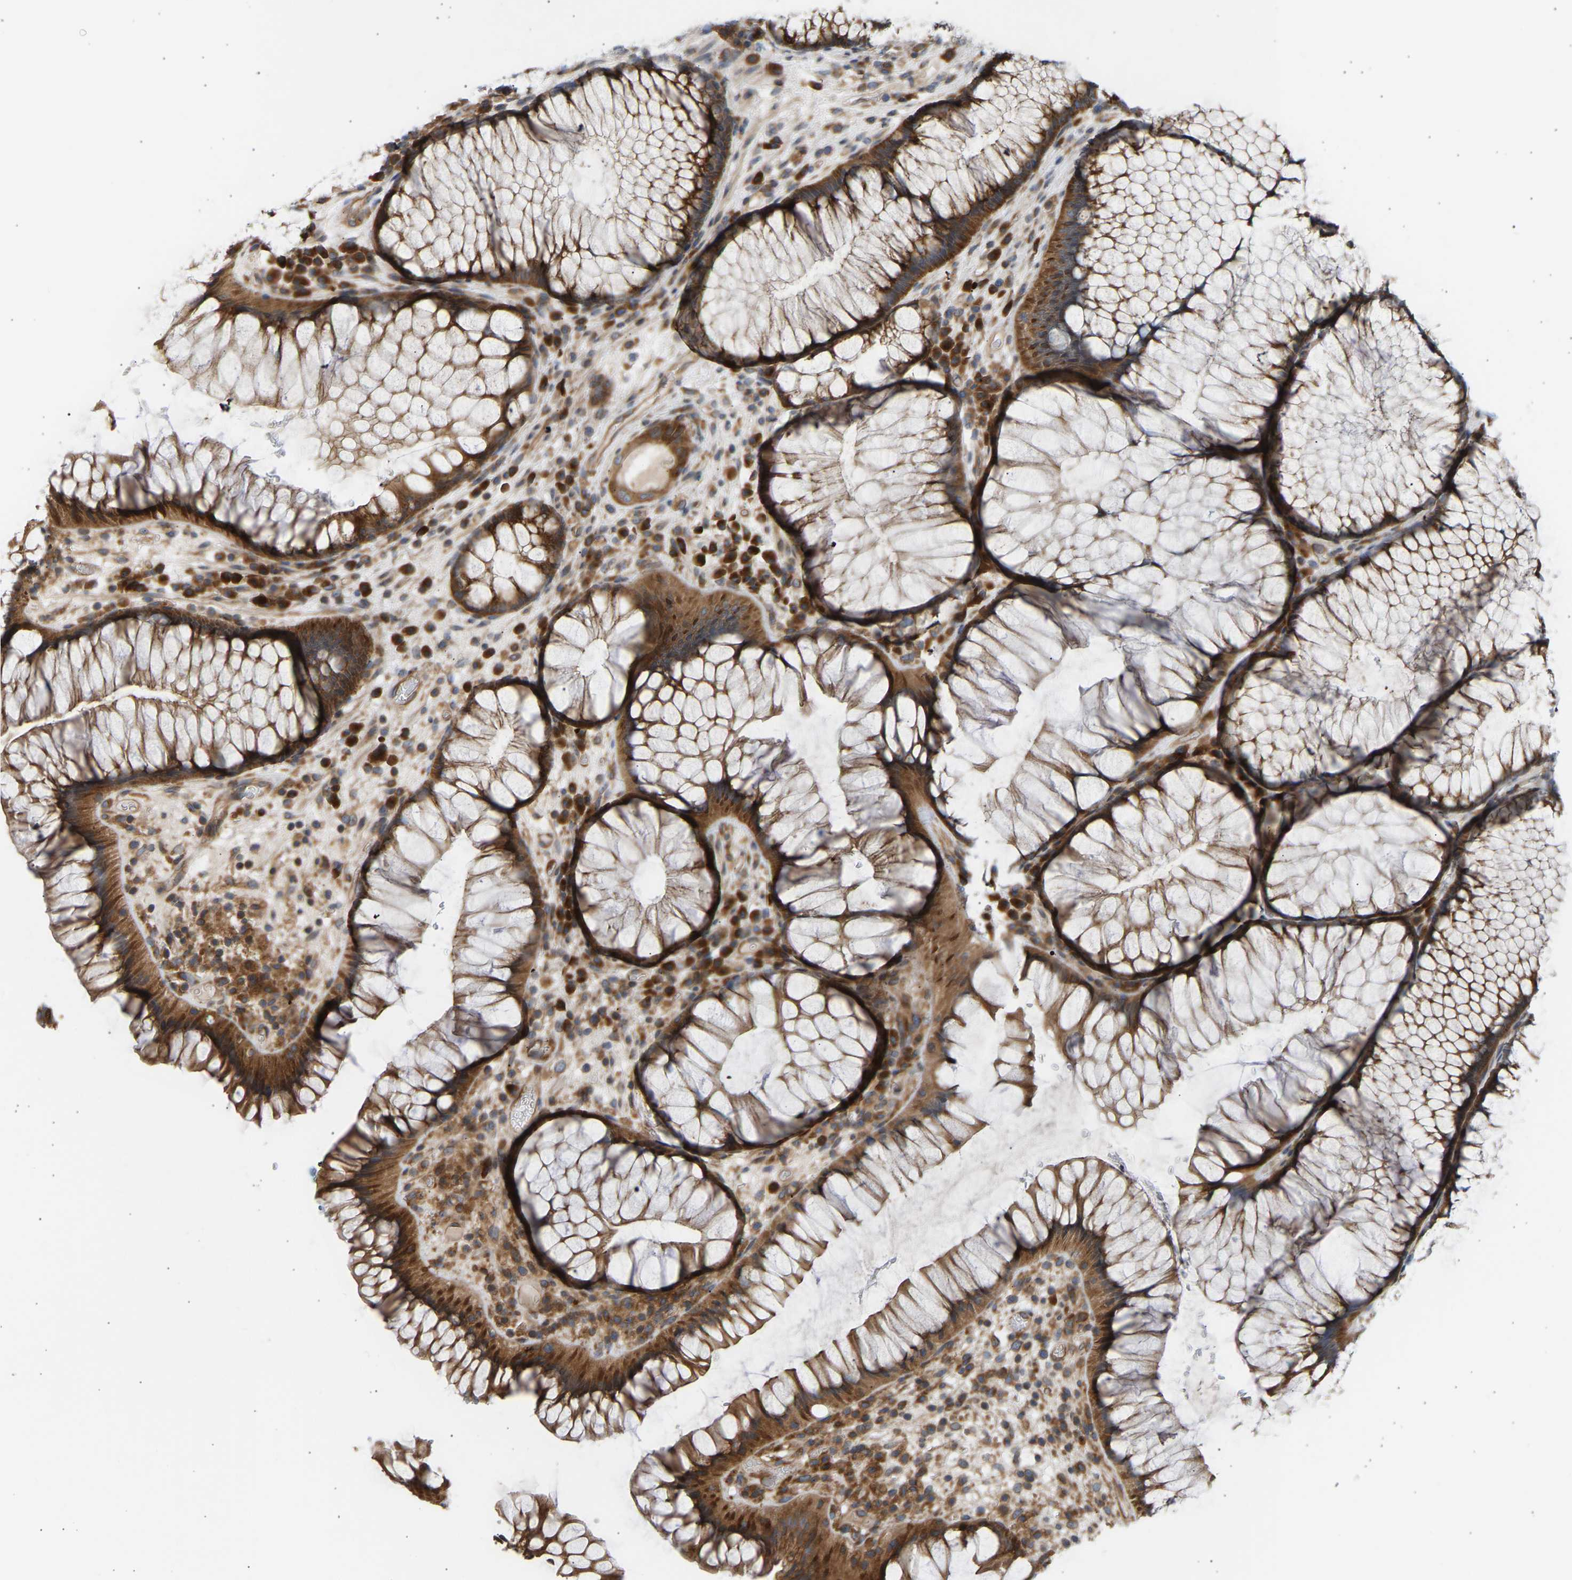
{"staining": {"intensity": "strong", "quantity": ">75%", "location": "cytoplasmic/membranous"}, "tissue": "rectum", "cell_type": "Glandular cells", "image_type": "normal", "snomed": [{"axis": "morphology", "description": "Normal tissue, NOS"}, {"axis": "topography", "description": "Rectum"}], "caption": "The image reveals immunohistochemical staining of benign rectum. There is strong cytoplasmic/membranous staining is appreciated in approximately >75% of glandular cells. (brown staining indicates protein expression, while blue staining denotes nuclei).", "gene": "GCN1", "patient": {"sex": "male", "age": 51}}